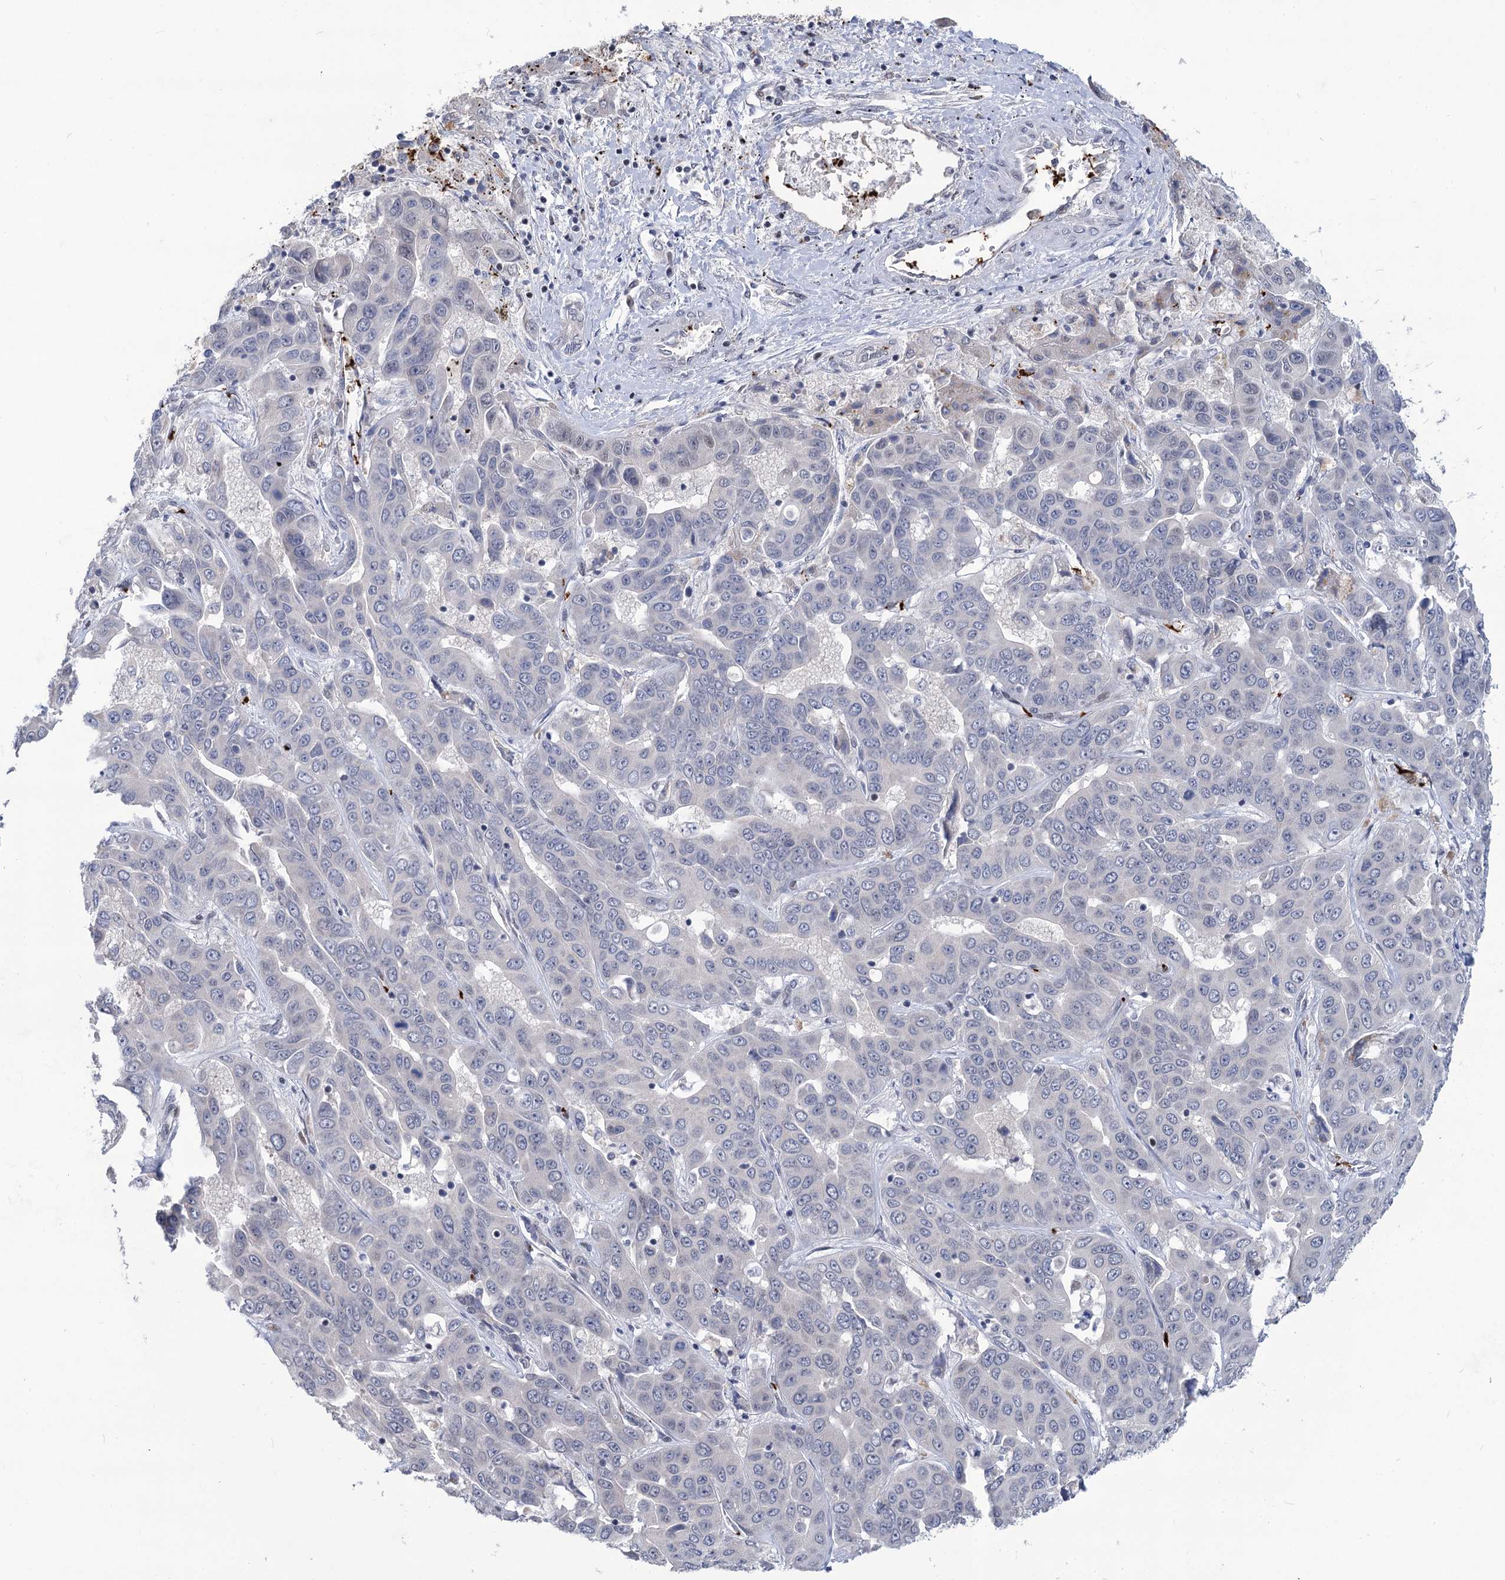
{"staining": {"intensity": "negative", "quantity": "none", "location": "none"}, "tissue": "liver cancer", "cell_type": "Tumor cells", "image_type": "cancer", "snomed": [{"axis": "morphology", "description": "Cholangiocarcinoma"}, {"axis": "topography", "description": "Liver"}], "caption": "High power microscopy image of an immunohistochemistry micrograph of liver cholangiocarcinoma, revealing no significant staining in tumor cells.", "gene": "MON2", "patient": {"sex": "female", "age": 52}}